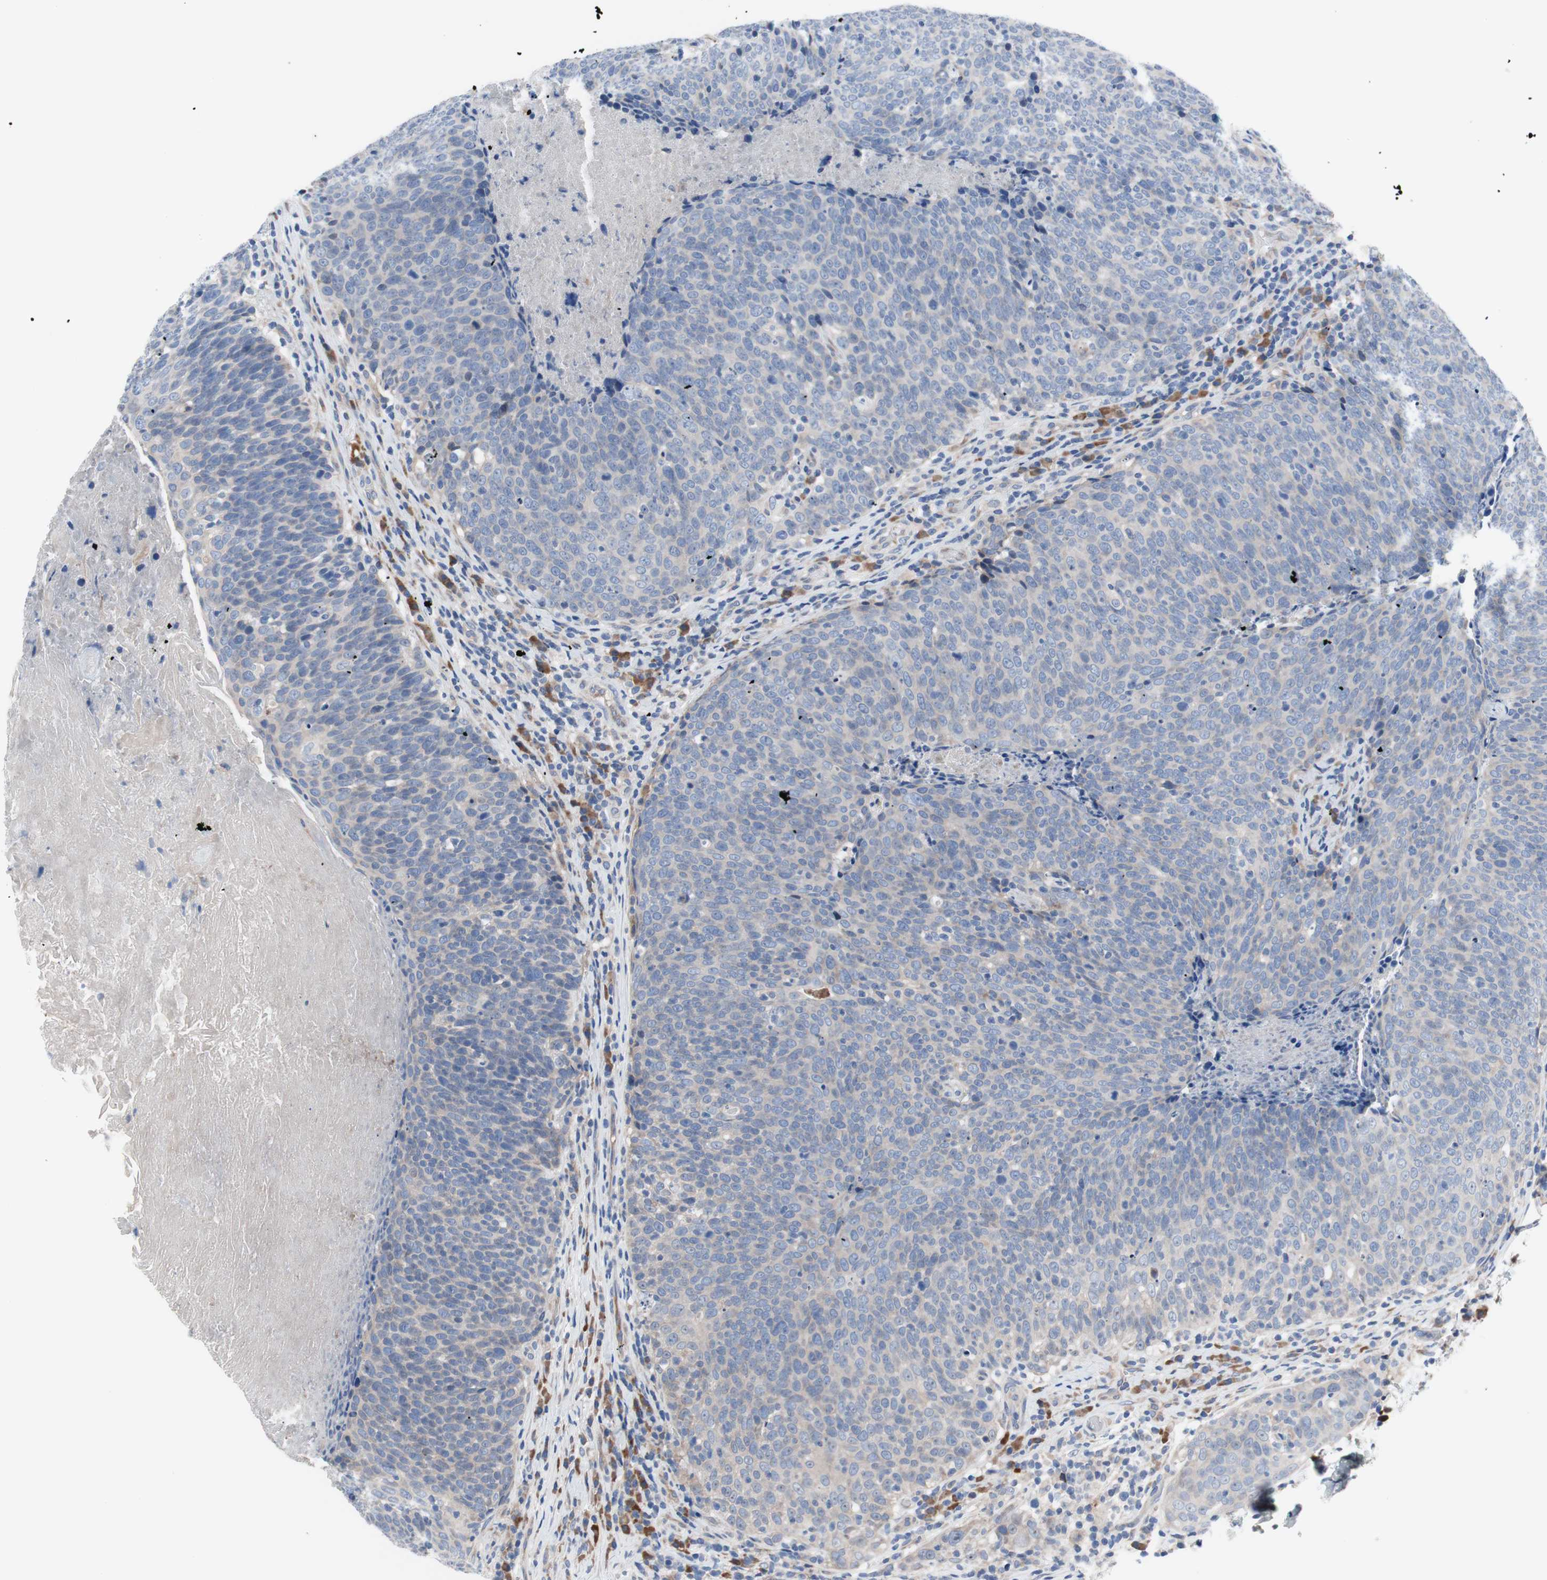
{"staining": {"intensity": "negative", "quantity": "none", "location": "none"}, "tissue": "head and neck cancer", "cell_type": "Tumor cells", "image_type": "cancer", "snomed": [{"axis": "morphology", "description": "Squamous cell carcinoma, NOS"}, {"axis": "morphology", "description": "Squamous cell carcinoma, metastatic, NOS"}, {"axis": "topography", "description": "Lymph node"}, {"axis": "topography", "description": "Head-Neck"}], "caption": "High magnification brightfield microscopy of head and neck metastatic squamous cell carcinoma stained with DAB (brown) and counterstained with hematoxylin (blue): tumor cells show no significant expression.", "gene": "KANSL1", "patient": {"sex": "male", "age": 62}}